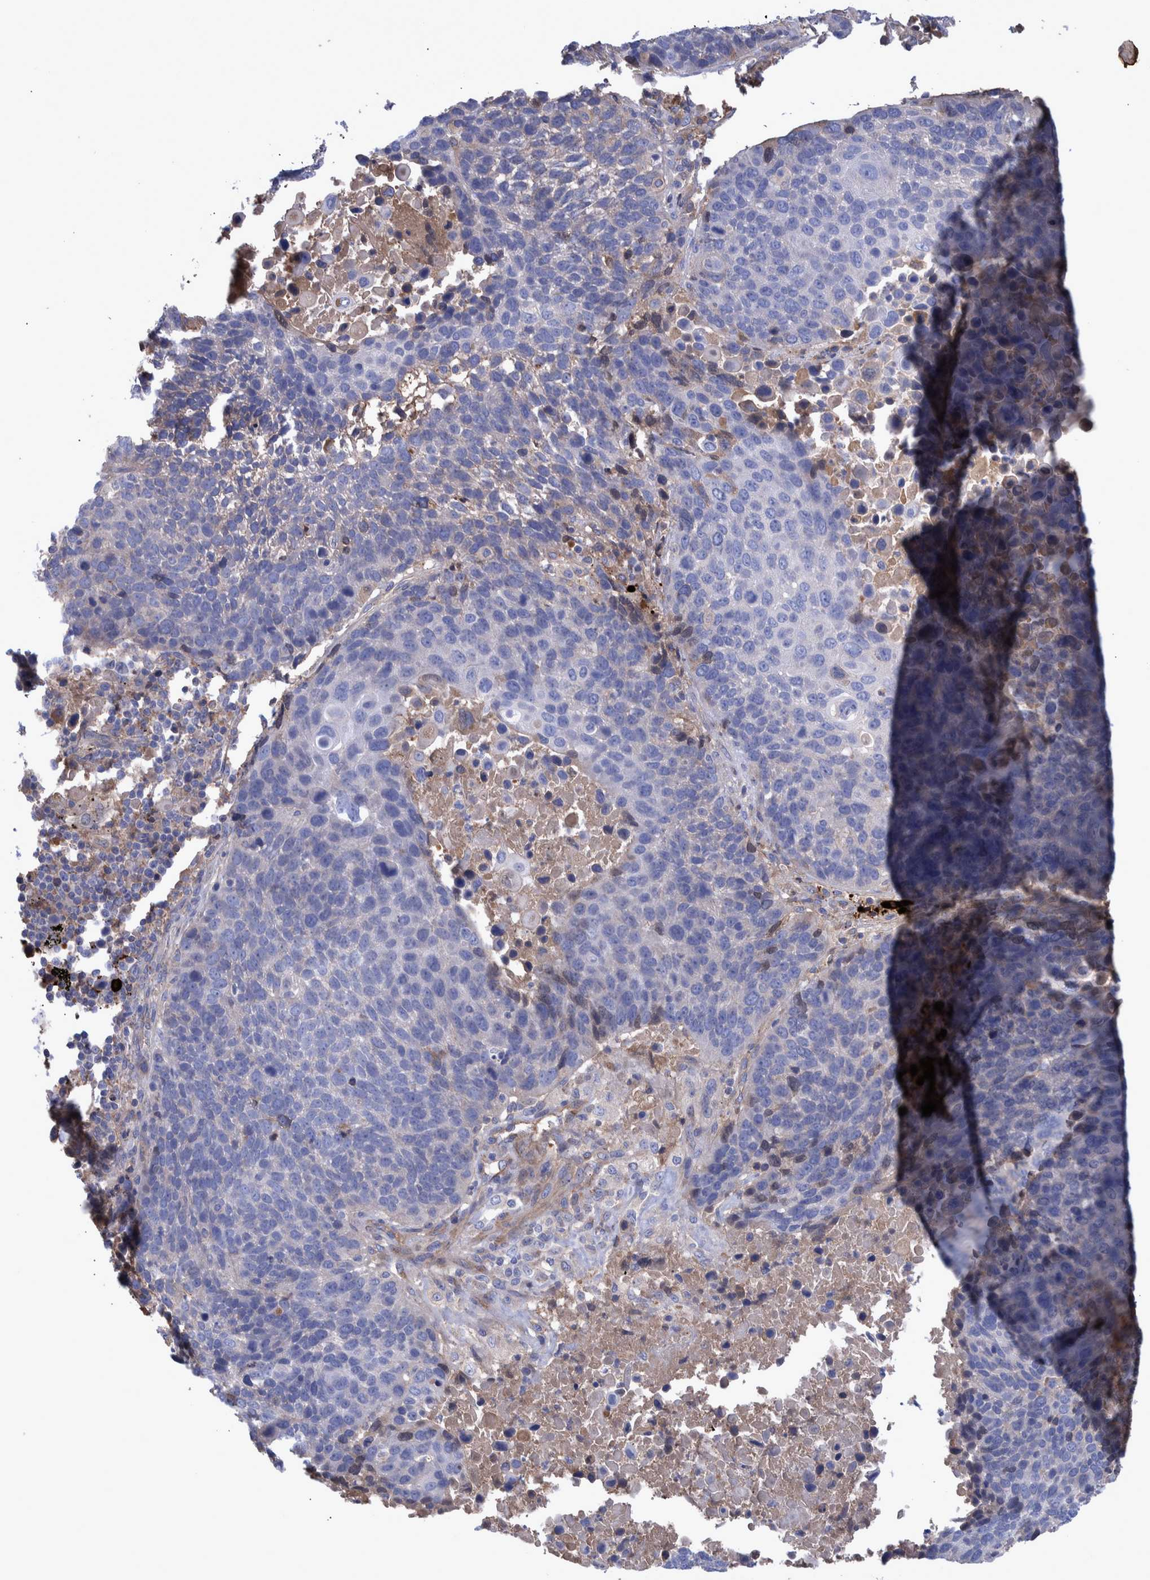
{"staining": {"intensity": "negative", "quantity": "none", "location": "none"}, "tissue": "lung cancer", "cell_type": "Tumor cells", "image_type": "cancer", "snomed": [{"axis": "morphology", "description": "Squamous cell carcinoma, NOS"}, {"axis": "topography", "description": "Lung"}], "caption": "DAB (3,3'-diaminobenzidine) immunohistochemical staining of lung squamous cell carcinoma displays no significant positivity in tumor cells.", "gene": "DLL4", "patient": {"sex": "male", "age": 66}}